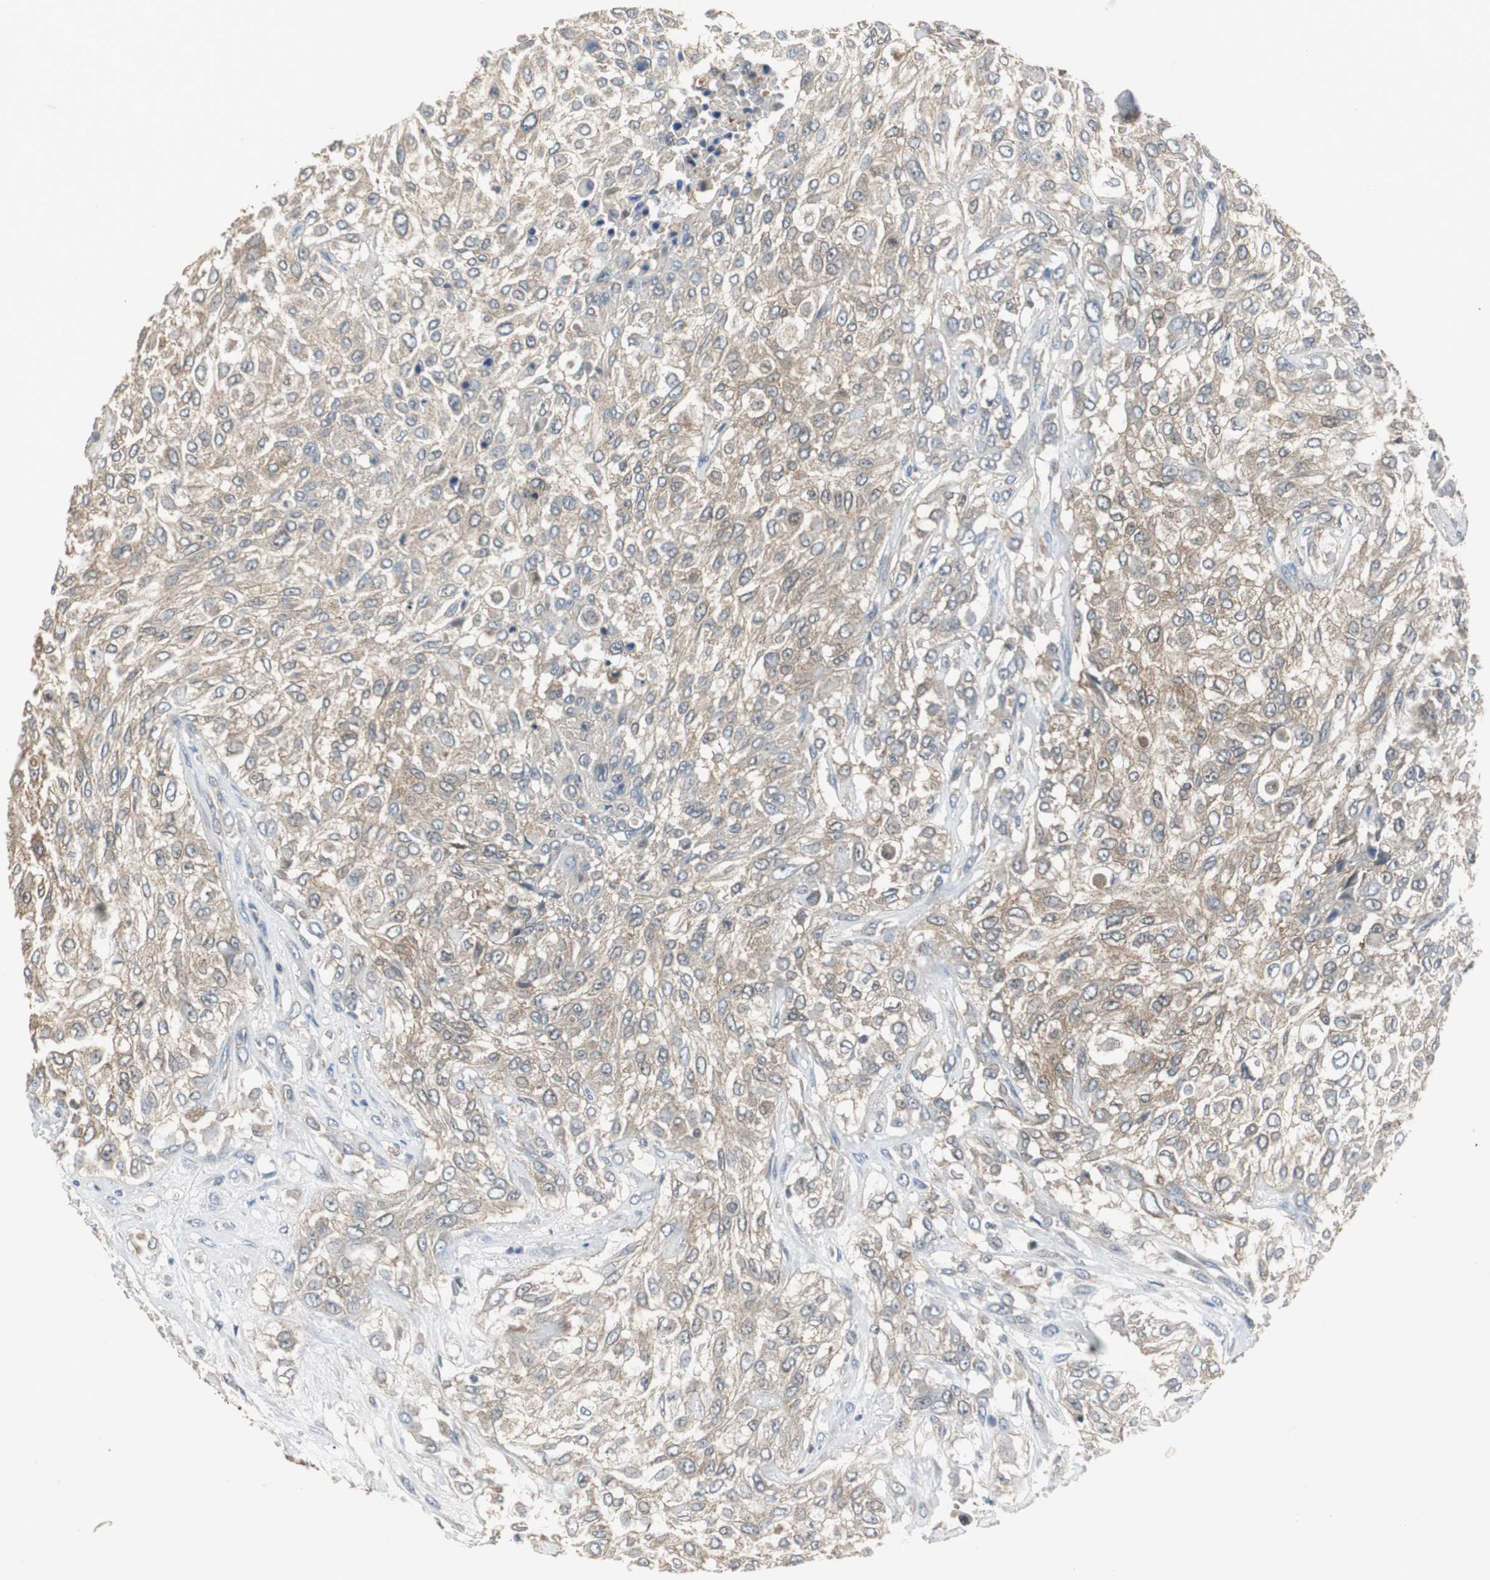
{"staining": {"intensity": "weak", "quantity": "25%-75%", "location": "cytoplasmic/membranous"}, "tissue": "urothelial cancer", "cell_type": "Tumor cells", "image_type": "cancer", "snomed": [{"axis": "morphology", "description": "Urothelial carcinoma, High grade"}, {"axis": "topography", "description": "Urinary bladder"}], "caption": "High-power microscopy captured an immunohistochemistry (IHC) histopathology image of urothelial carcinoma (high-grade), revealing weak cytoplasmic/membranous staining in about 25%-75% of tumor cells. (Stains: DAB (3,3'-diaminobenzidine) in brown, nuclei in blue, Microscopy: brightfield microscopy at high magnification).", "gene": "VBP1", "patient": {"sex": "male", "age": 57}}